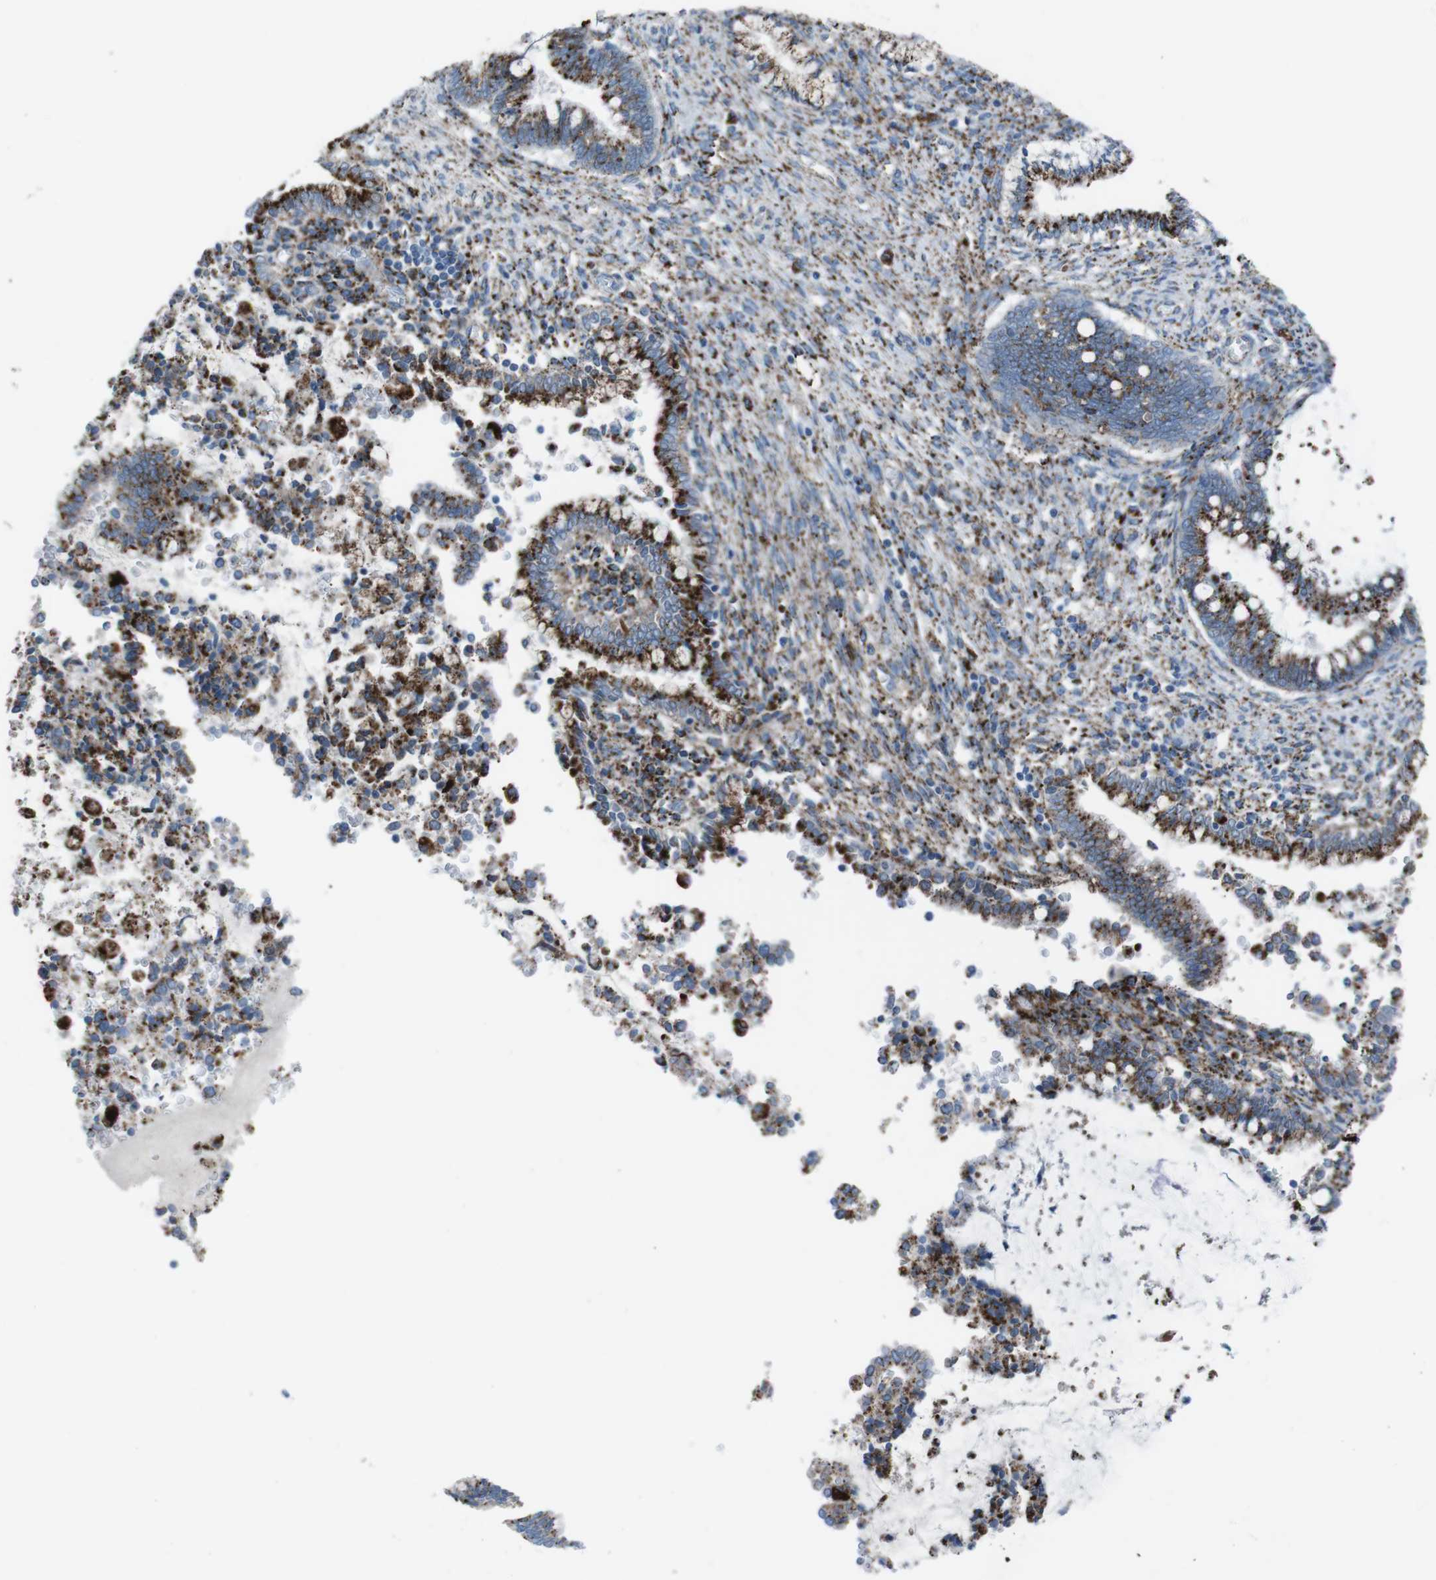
{"staining": {"intensity": "strong", "quantity": ">75%", "location": "cytoplasmic/membranous"}, "tissue": "cervical cancer", "cell_type": "Tumor cells", "image_type": "cancer", "snomed": [{"axis": "morphology", "description": "Adenocarcinoma, NOS"}, {"axis": "topography", "description": "Cervix"}], "caption": "Human cervical cancer stained with a protein marker shows strong staining in tumor cells.", "gene": "SCARB2", "patient": {"sex": "female", "age": 44}}